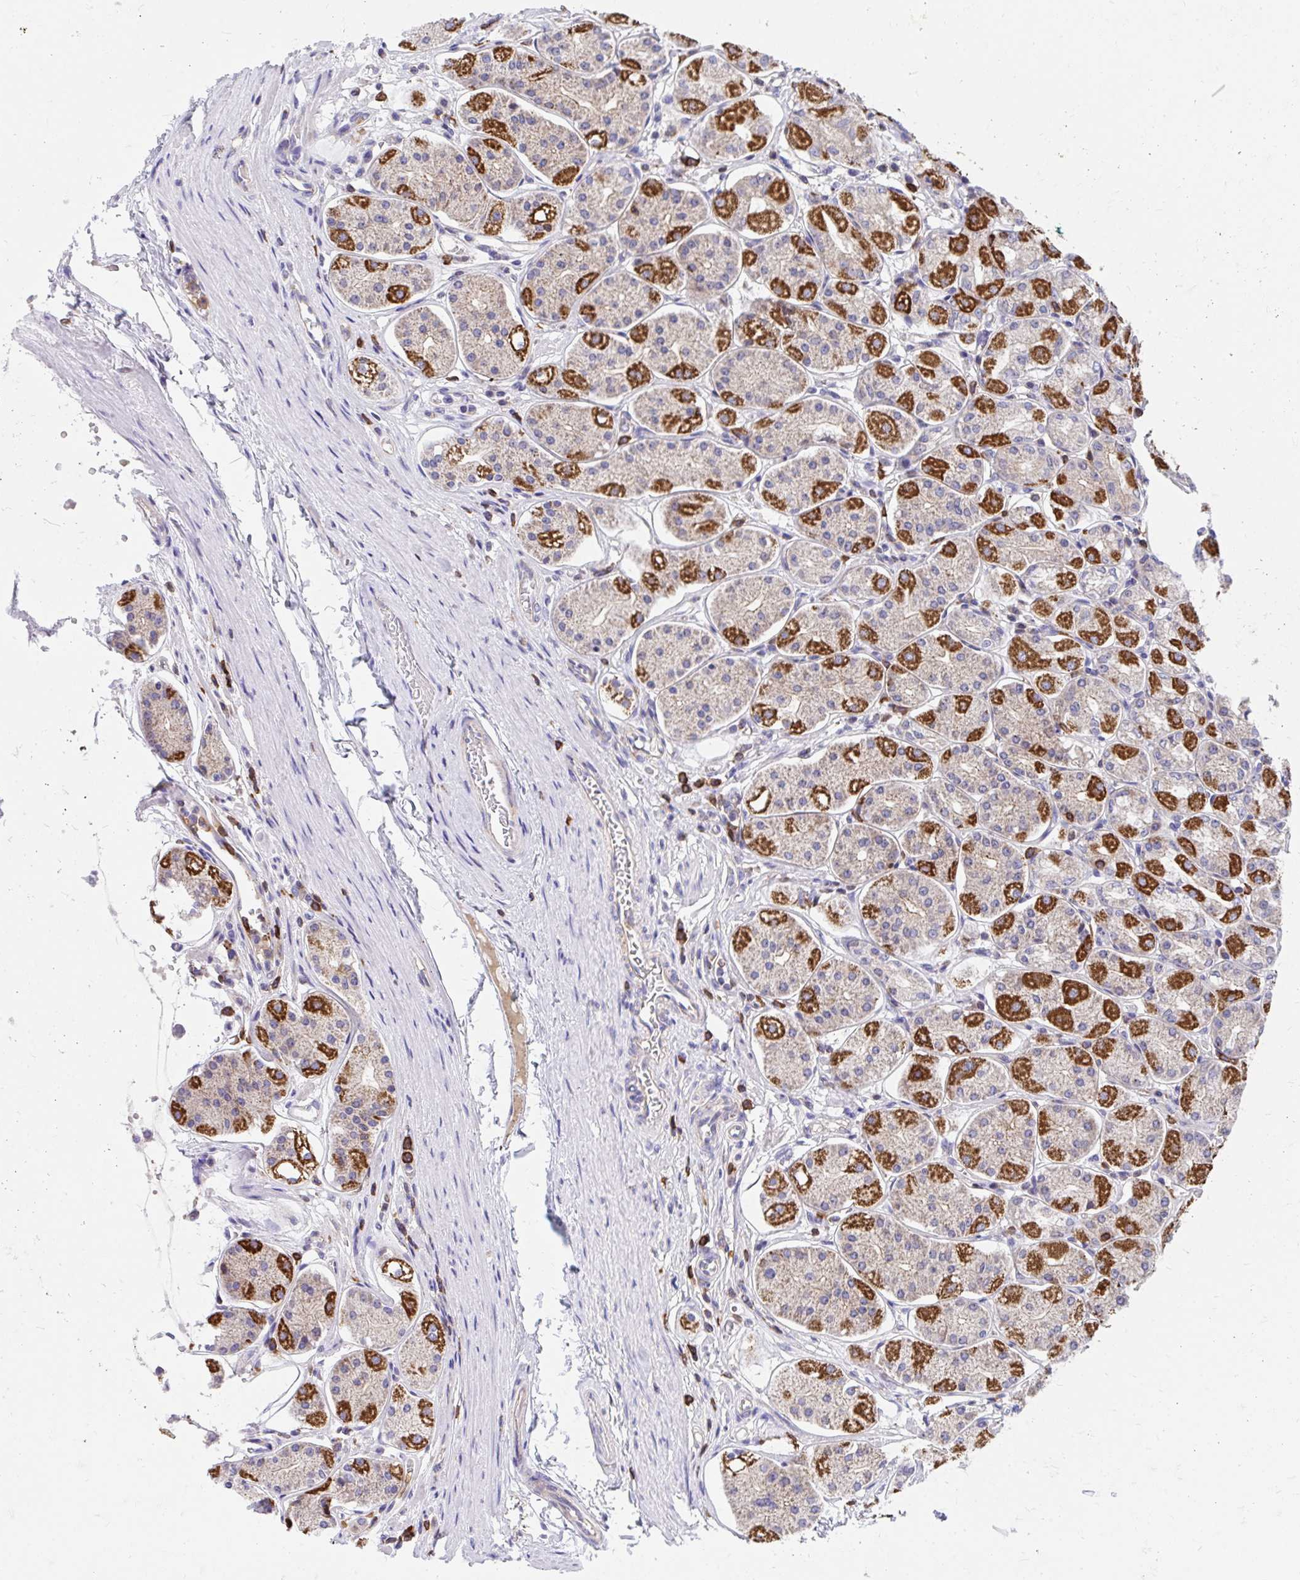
{"staining": {"intensity": "strong", "quantity": "25%-75%", "location": "cytoplasmic/membranous"}, "tissue": "stomach", "cell_type": "Glandular cells", "image_type": "normal", "snomed": [{"axis": "morphology", "description": "Normal tissue, NOS"}, {"axis": "topography", "description": "Stomach"}, {"axis": "topography", "description": "Stomach, lower"}], "caption": "Immunohistochemical staining of benign stomach reveals strong cytoplasmic/membranous protein expression in about 25%-75% of glandular cells. (DAB (3,3'-diaminobenzidine) = brown stain, brightfield microscopy at high magnification).", "gene": "FHIP1B", "patient": {"sex": "female", "age": 56}}